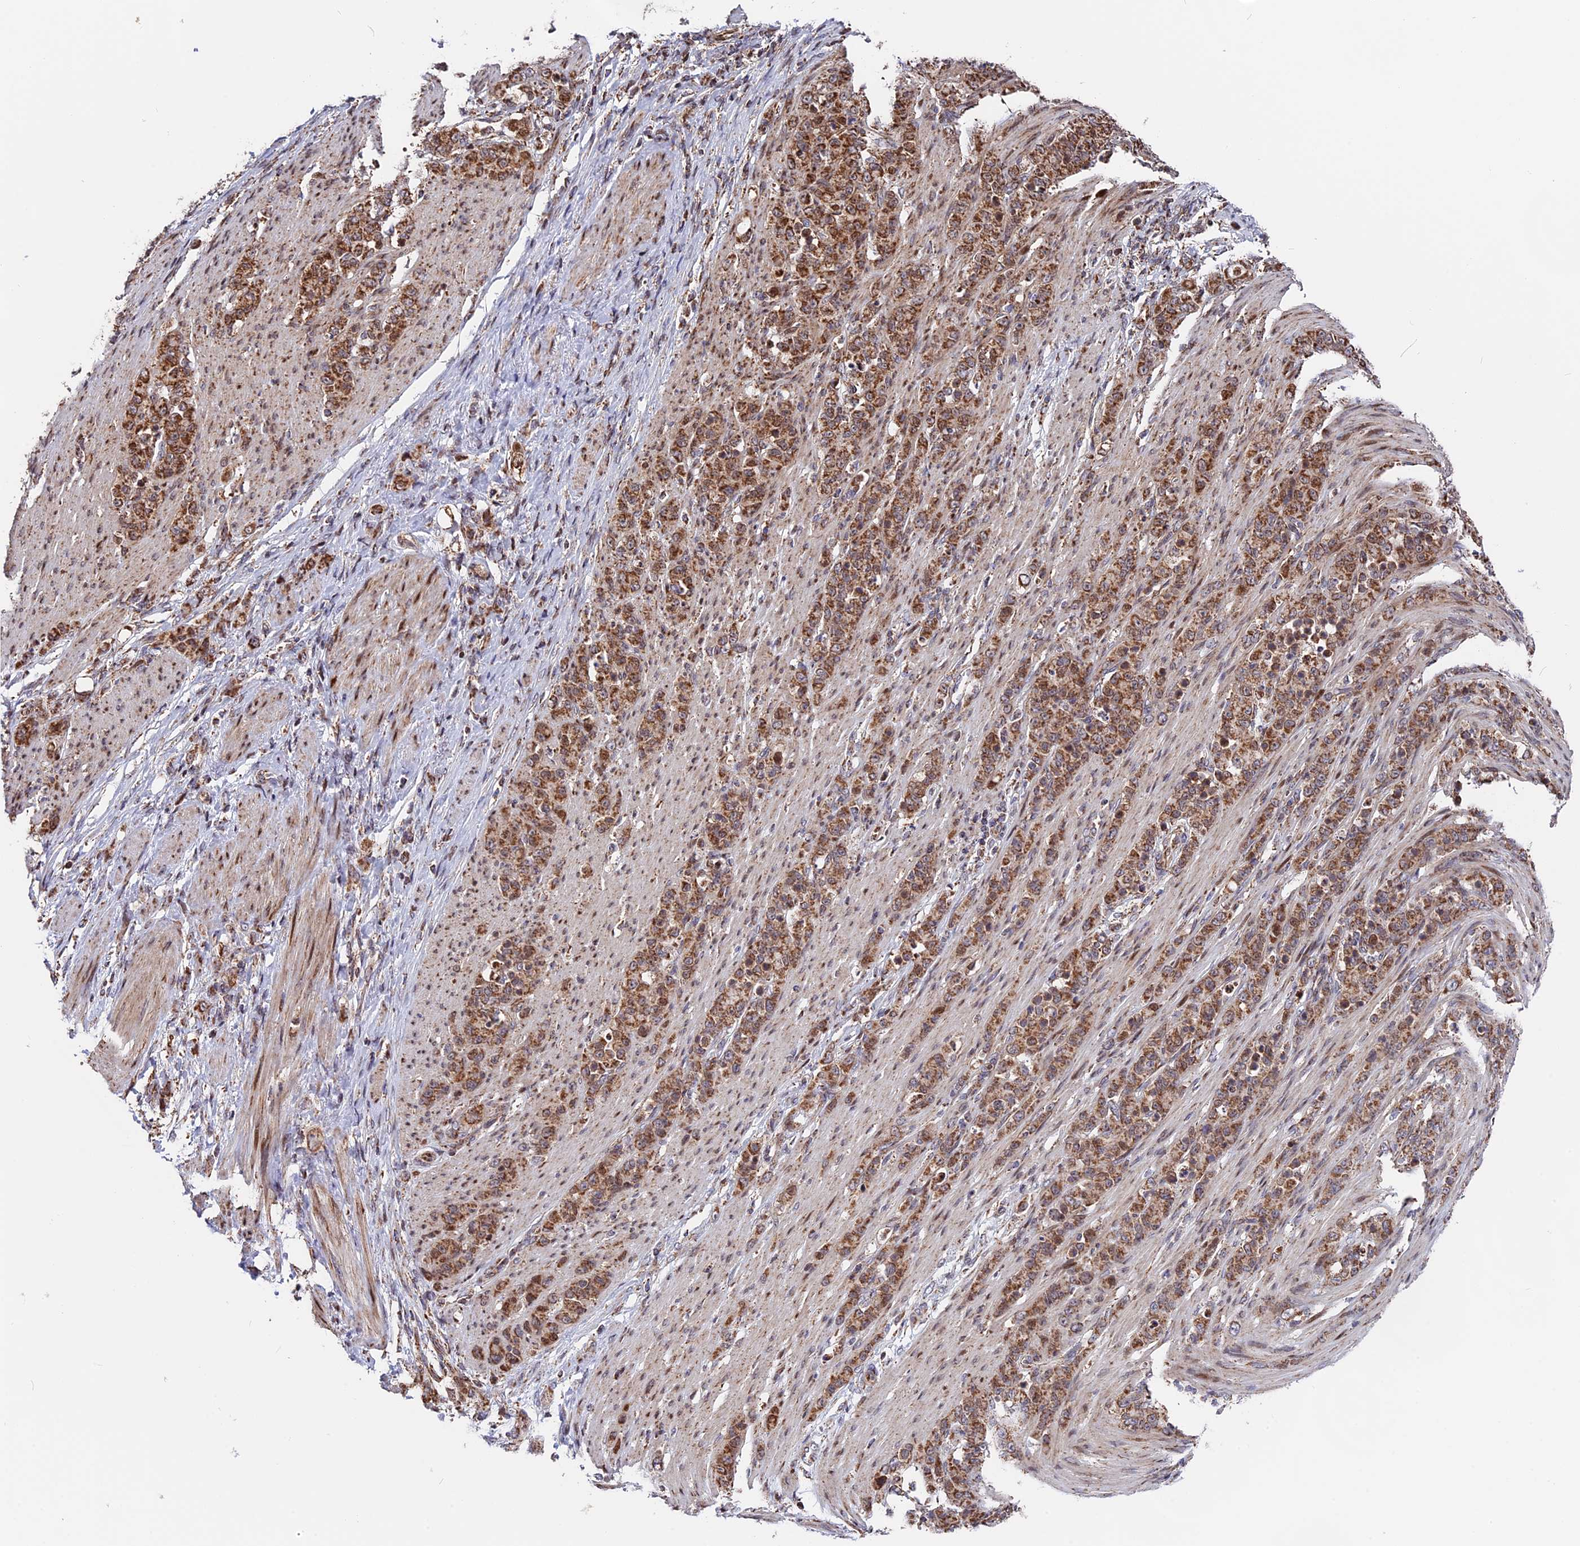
{"staining": {"intensity": "moderate", "quantity": ">75%", "location": "cytoplasmic/membranous"}, "tissue": "stomach cancer", "cell_type": "Tumor cells", "image_type": "cancer", "snomed": [{"axis": "morphology", "description": "Adenocarcinoma, NOS"}, {"axis": "topography", "description": "Stomach"}], "caption": "Human adenocarcinoma (stomach) stained with a brown dye demonstrates moderate cytoplasmic/membranous positive expression in about >75% of tumor cells.", "gene": "FAM174C", "patient": {"sex": "female", "age": 79}}